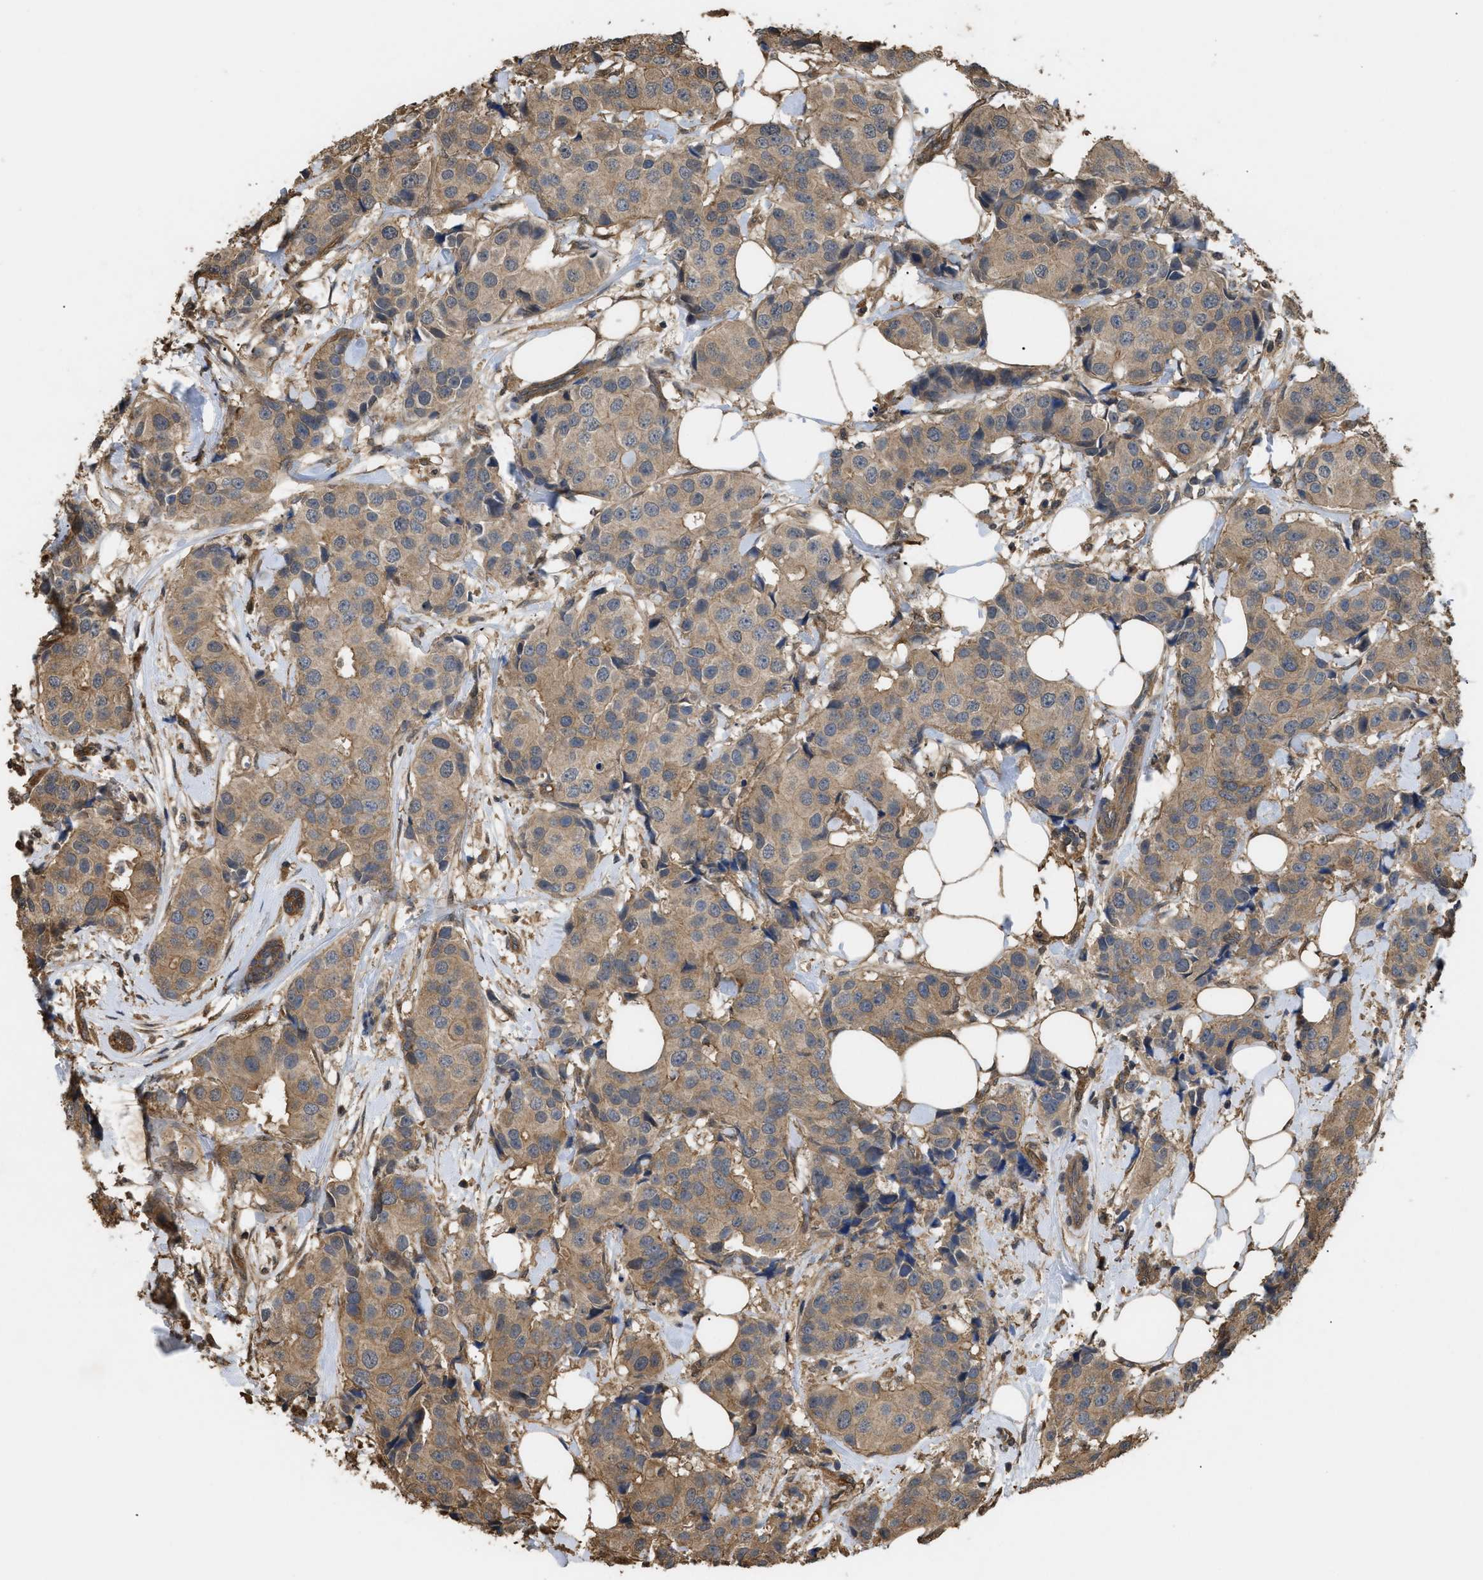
{"staining": {"intensity": "moderate", "quantity": ">75%", "location": "cytoplasmic/membranous"}, "tissue": "breast cancer", "cell_type": "Tumor cells", "image_type": "cancer", "snomed": [{"axis": "morphology", "description": "Normal tissue, NOS"}, {"axis": "morphology", "description": "Duct carcinoma"}, {"axis": "topography", "description": "Breast"}], "caption": "The immunohistochemical stain labels moderate cytoplasmic/membranous expression in tumor cells of breast cancer tissue. The staining was performed using DAB (3,3'-diaminobenzidine), with brown indicating positive protein expression. Nuclei are stained blue with hematoxylin.", "gene": "CALM1", "patient": {"sex": "female", "age": 39}}